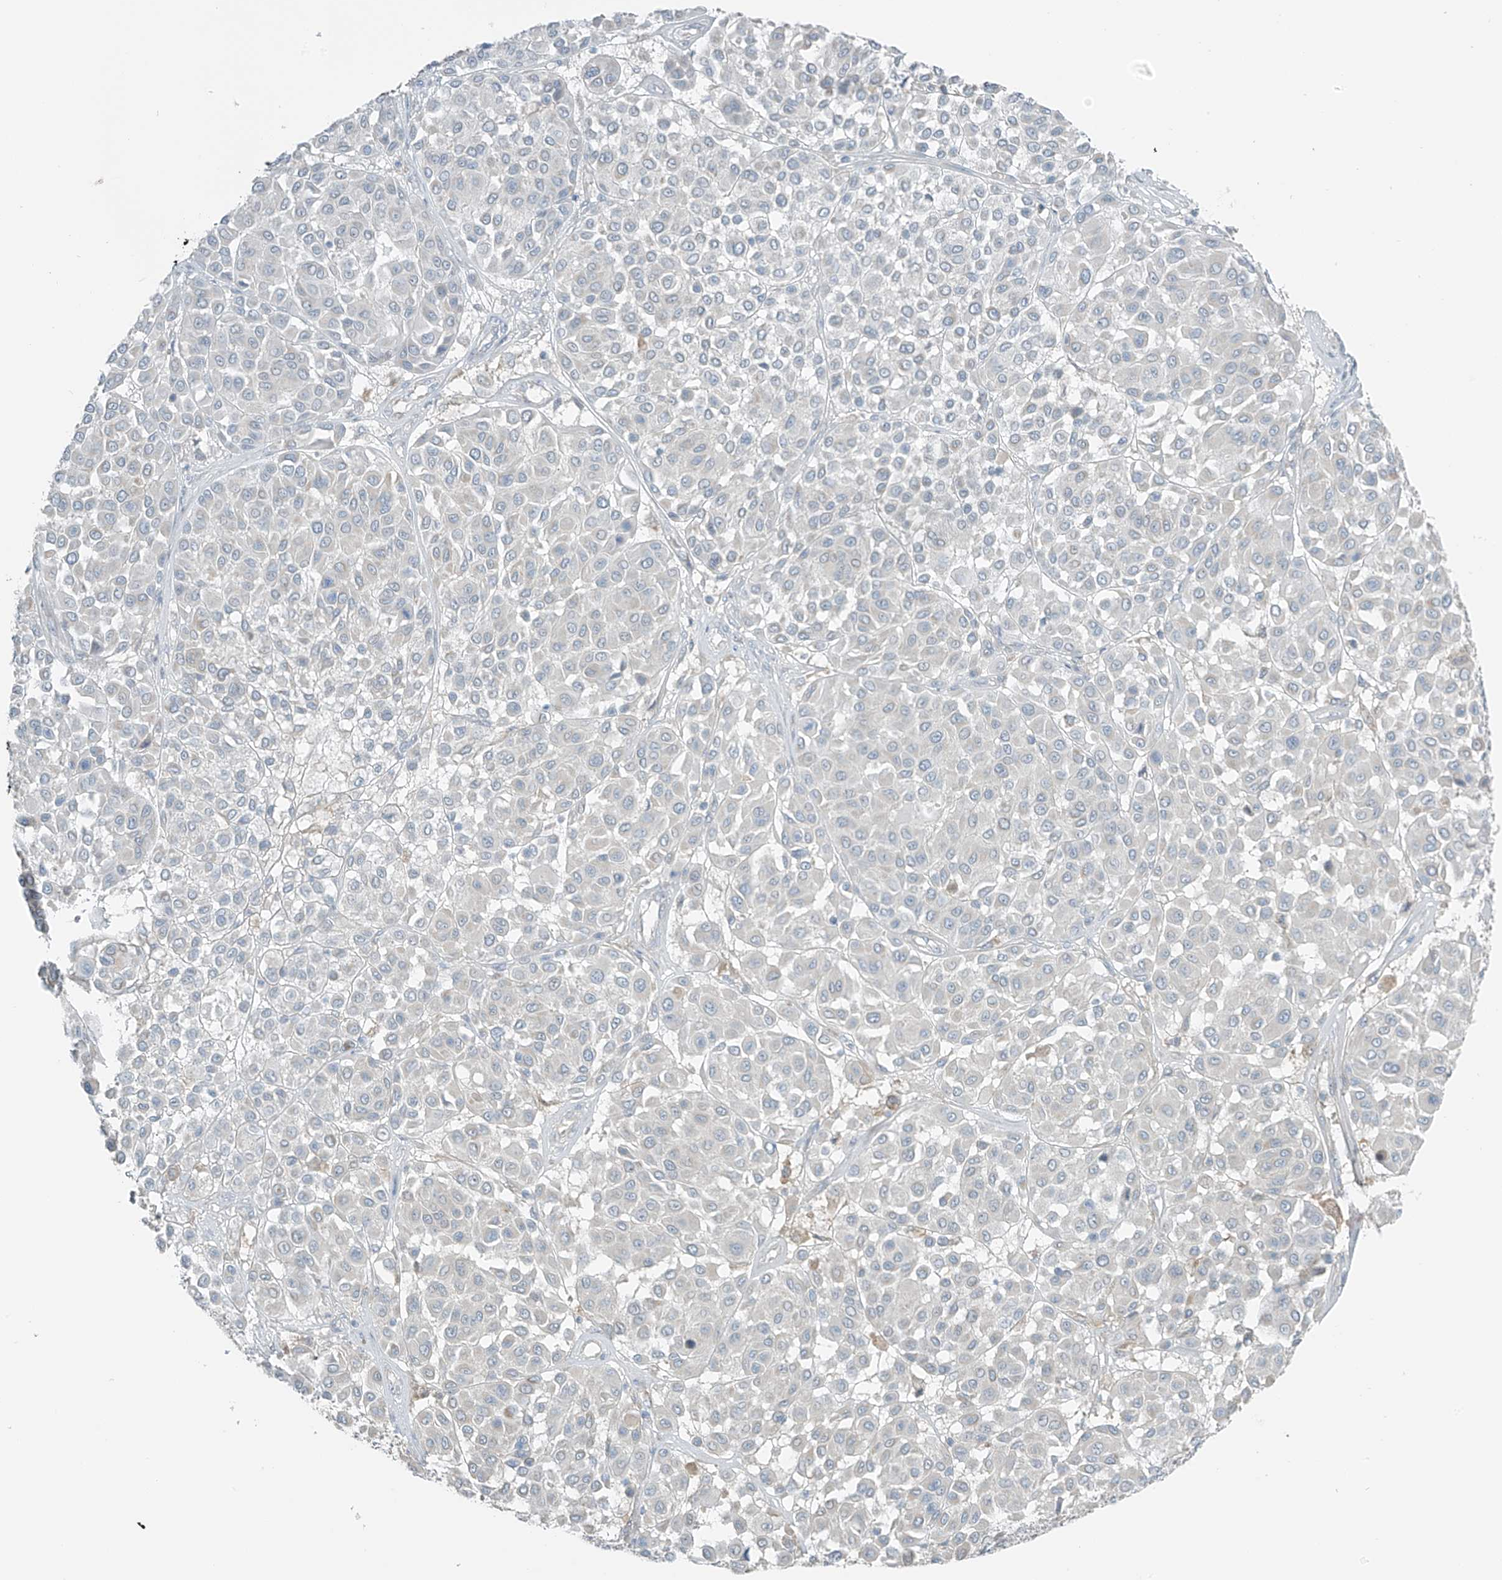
{"staining": {"intensity": "negative", "quantity": "none", "location": "none"}, "tissue": "melanoma", "cell_type": "Tumor cells", "image_type": "cancer", "snomed": [{"axis": "morphology", "description": "Malignant melanoma, Metastatic site"}, {"axis": "topography", "description": "Soft tissue"}], "caption": "Immunohistochemistry histopathology image of neoplastic tissue: human malignant melanoma (metastatic site) stained with DAB exhibits no significant protein expression in tumor cells.", "gene": "FAM131C", "patient": {"sex": "male", "age": 41}}